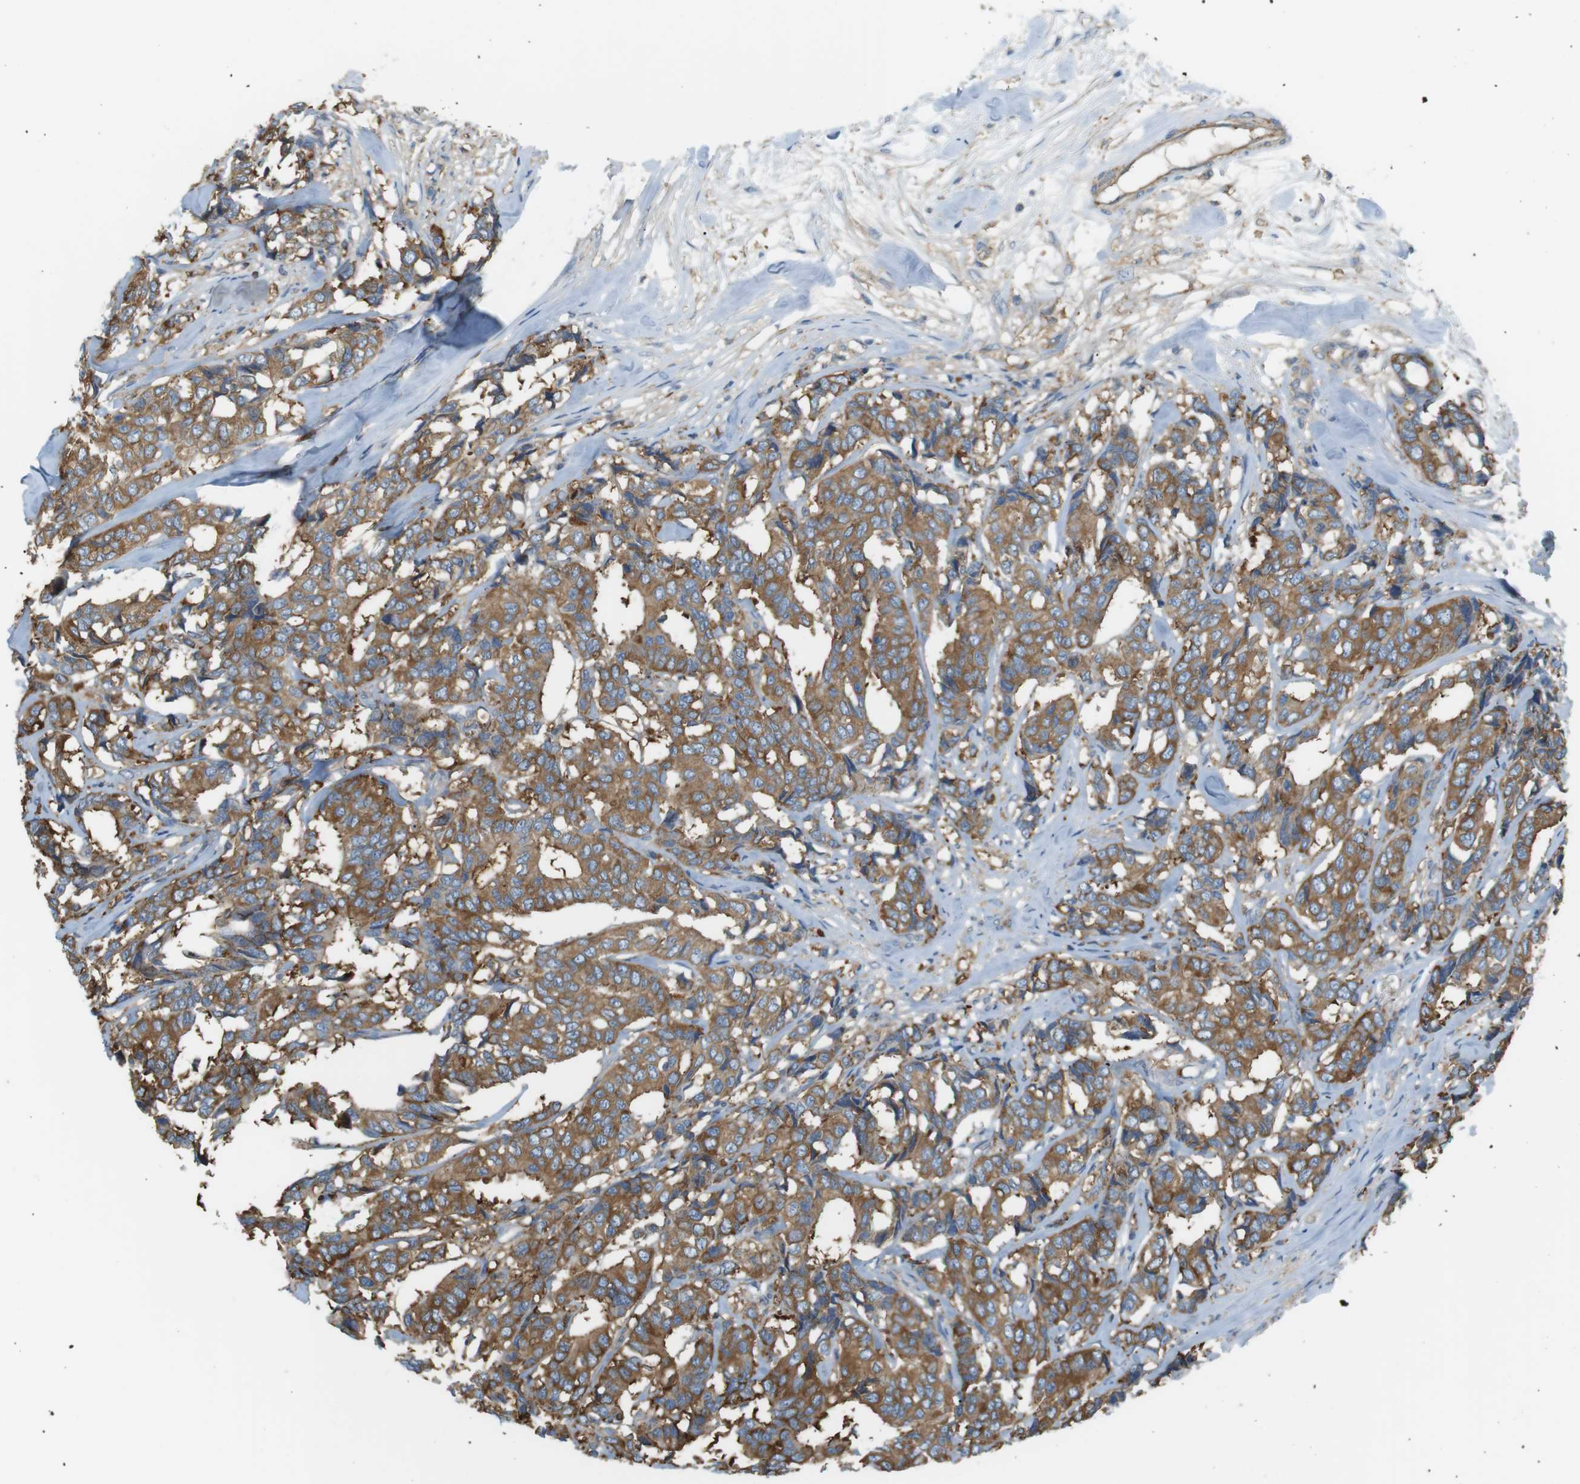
{"staining": {"intensity": "moderate", "quantity": ">75%", "location": "cytoplasmic/membranous"}, "tissue": "breast cancer", "cell_type": "Tumor cells", "image_type": "cancer", "snomed": [{"axis": "morphology", "description": "Duct carcinoma"}, {"axis": "topography", "description": "Breast"}], "caption": "Immunohistochemical staining of human invasive ductal carcinoma (breast) reveals medium levels of moderate cytoplasmic/membranous protein expression in about >75% of tumor cells.", "gene": "PEPD", "patient": {"sex": "female", "age": 87}}